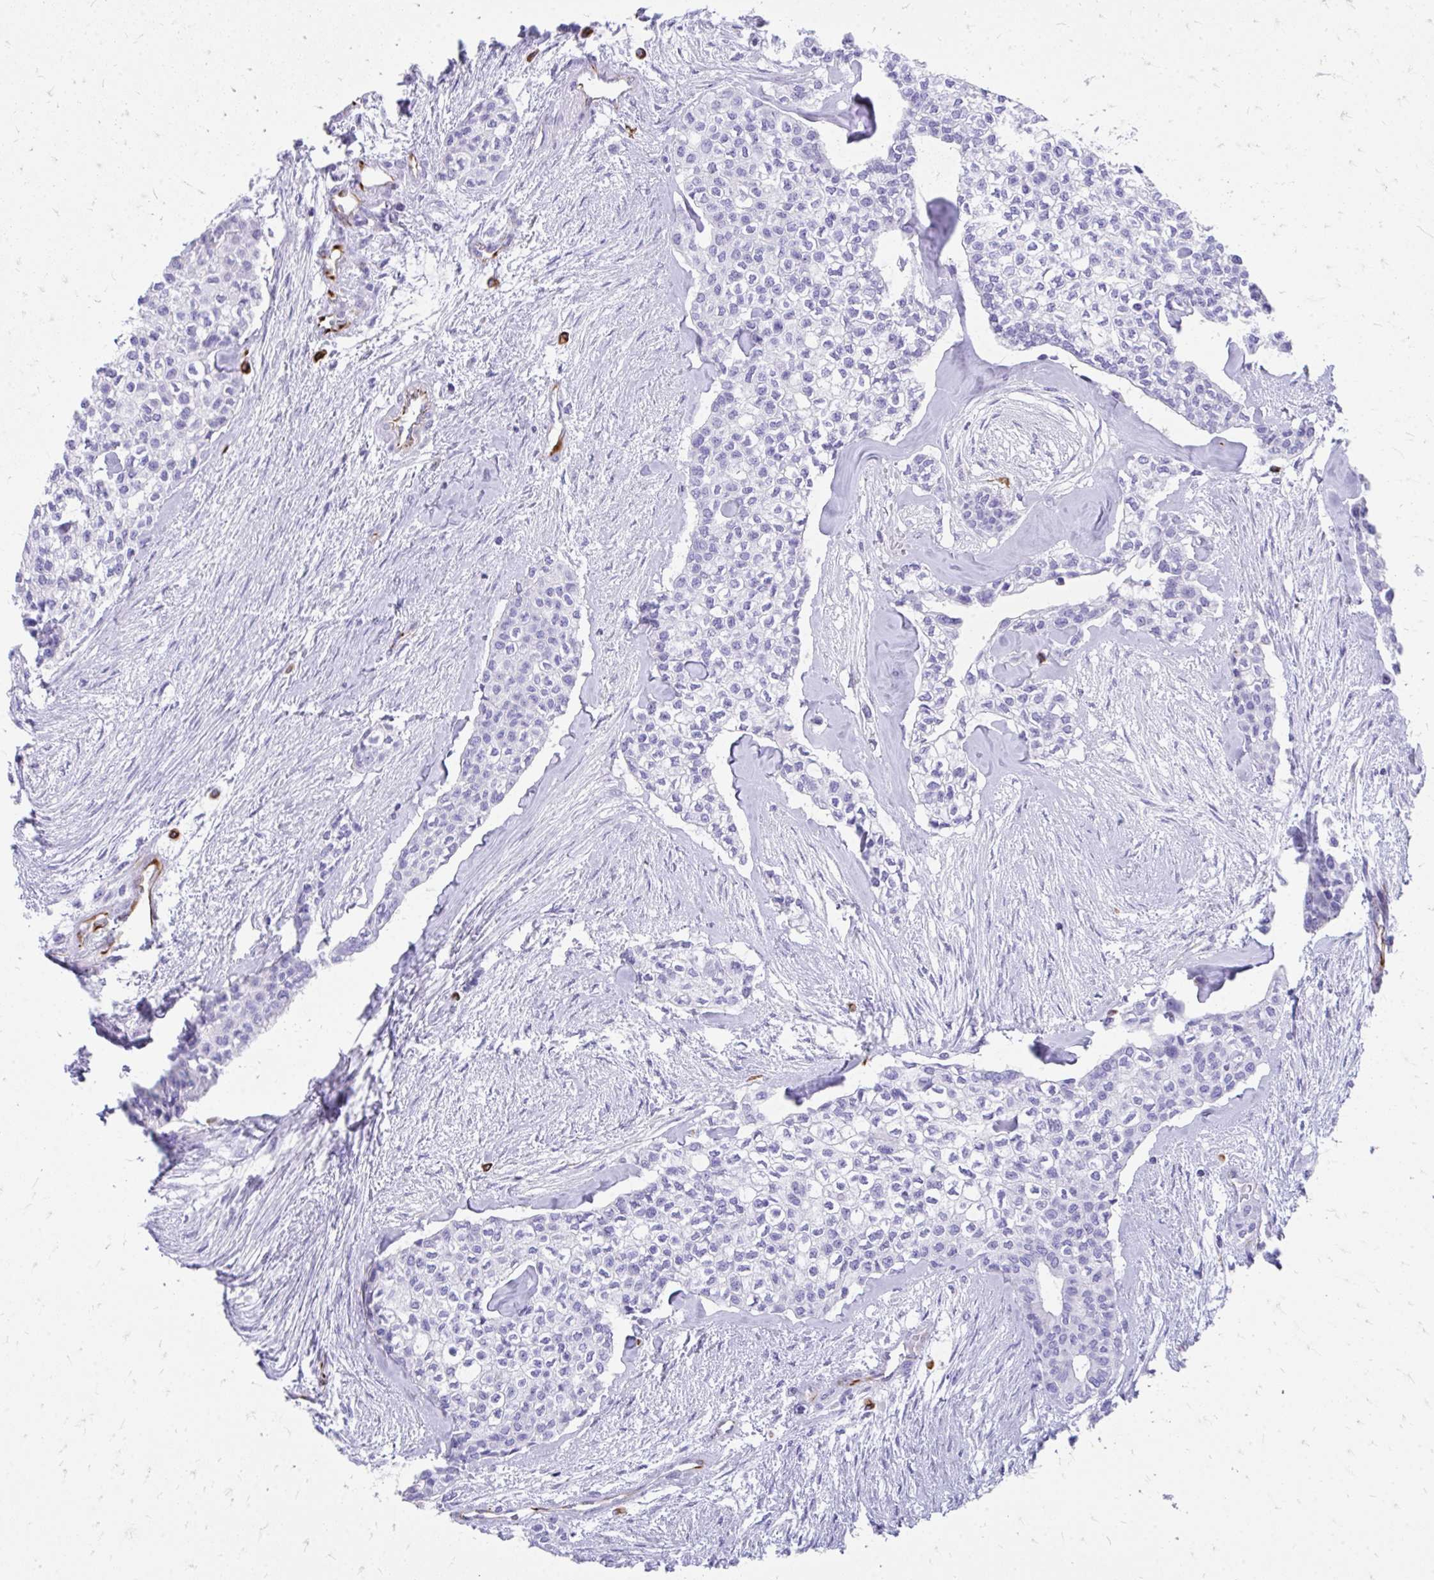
{"staining": {"intensity": "negative", "quantity": "none", "location": "none"}, "tissue": "head and neck cancer", "cell_type": "Tumor cells", "image_type": "cancer", "snomed": [{"axis": "morphology", "description": "Adenocarcinoma, NOS"}, {"axis": "topography", "description": "Head-Neck"}], "caption": "A high-resolution photomicrograph shows IHC staining of head and neck cancer (adenocarcinoma), which shows no significant staining in tumor cells.", "gene": "ZNF699", "patient": {"sex": "male", "age": 81}}